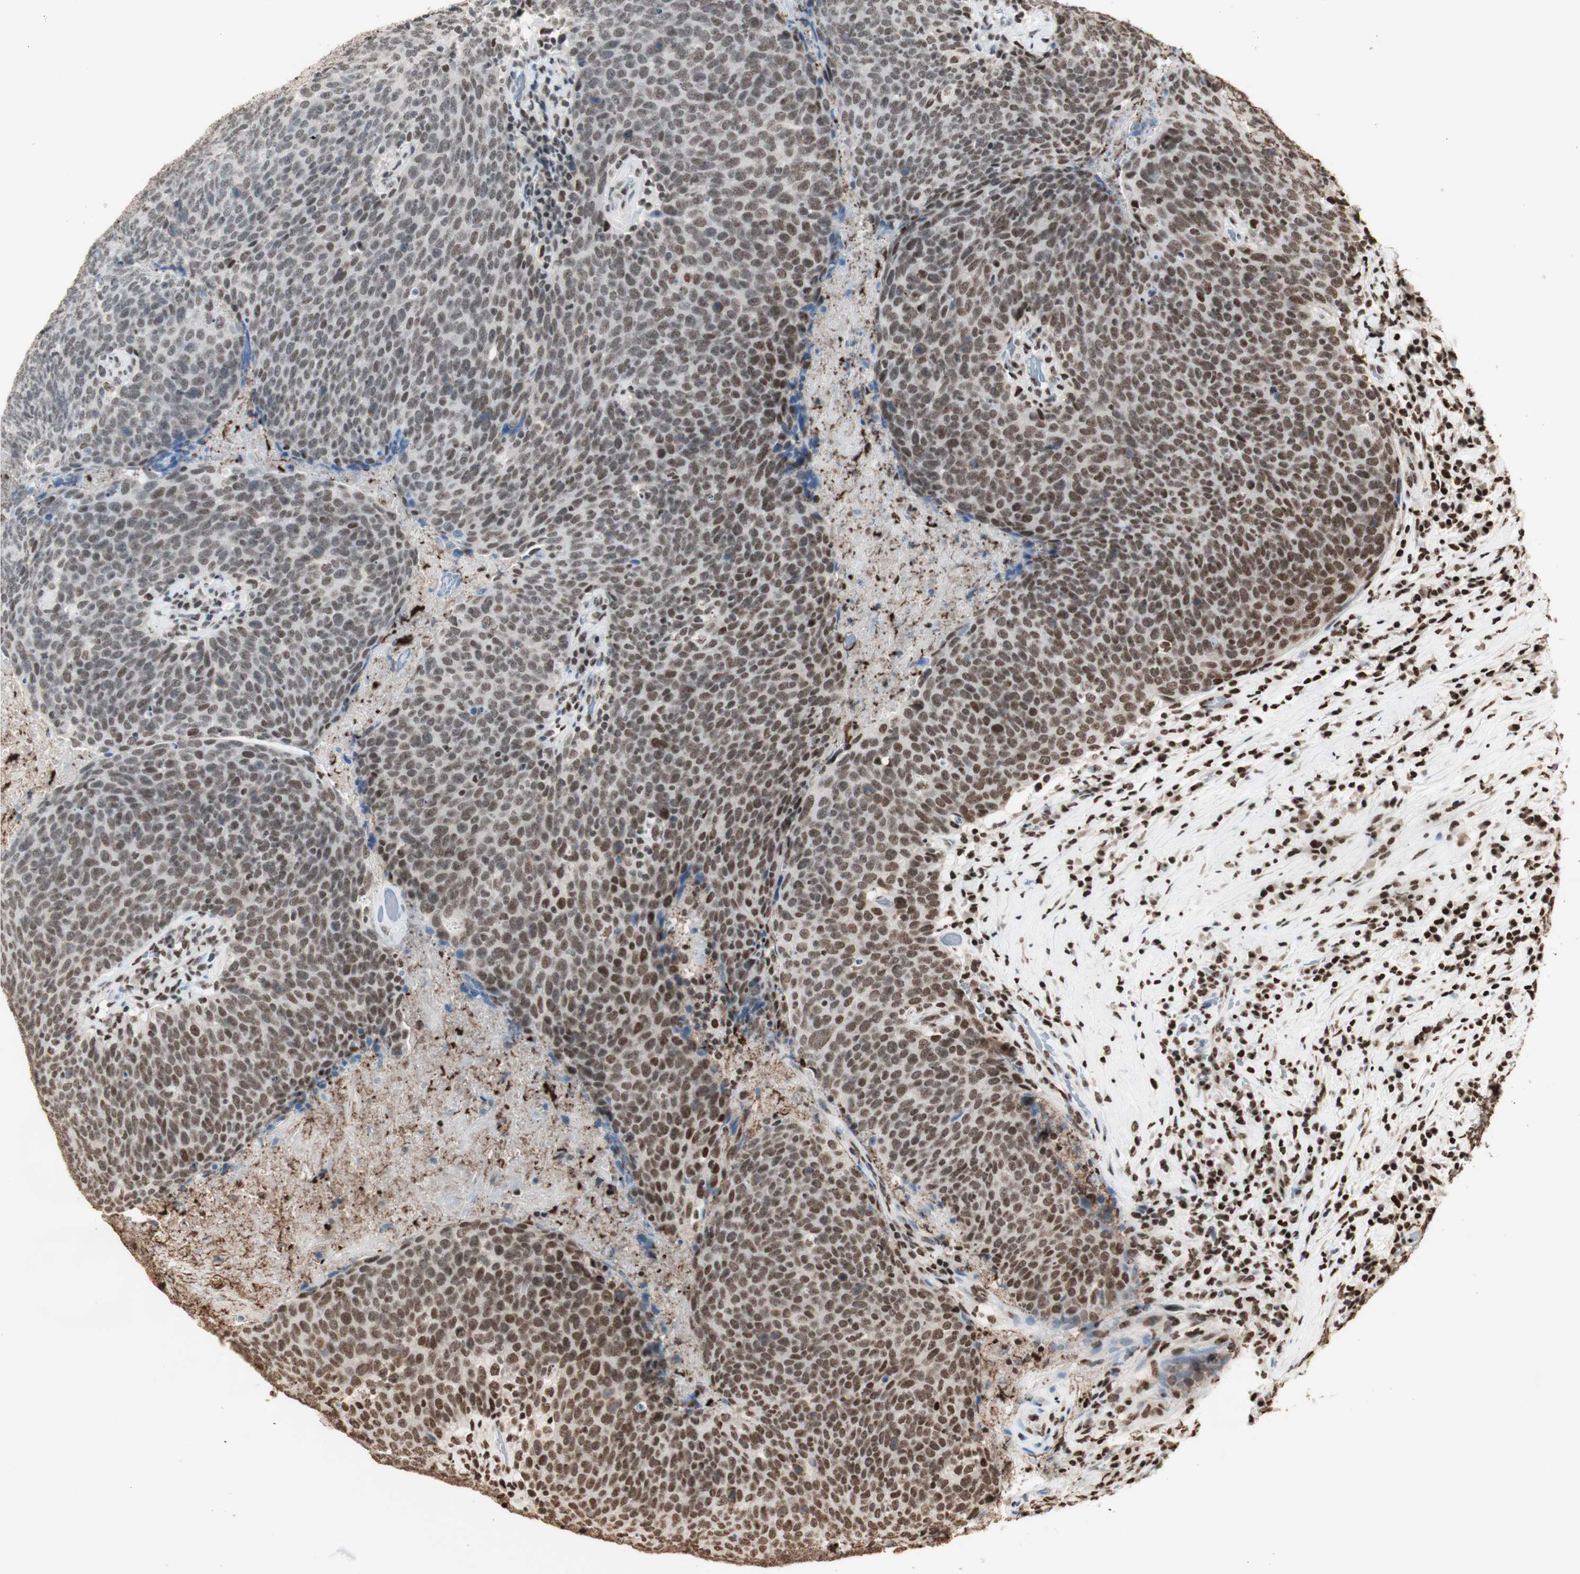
{"staining": {"intensity": "moderate", "quantity": "25%-75%", "location": "nuclear"}, "tissue": "head and neck cancer", "cell_type": "Tumor cells", "image_type": "cancer", "snomed": [{"axis": "morphology", "description": "Squamous cell carcinoma, NOS"}, {"axis": "morphology", "description": "Squamous cell carcinoma, metastatic, NOS"}, {"axis": "topography", "description": "Lymph node"}, {"axis": "topography", "description": "Head-Neck"}], "caption": "Head and neck cancer stained with DAB immunohistochemistry (IHC) reveals medium levels of moderate nuclear expression in about 25%-75% of tumor cells.", "gene": "HNRNPA2B1", "patient": {"sex": "male", "age": 62}}